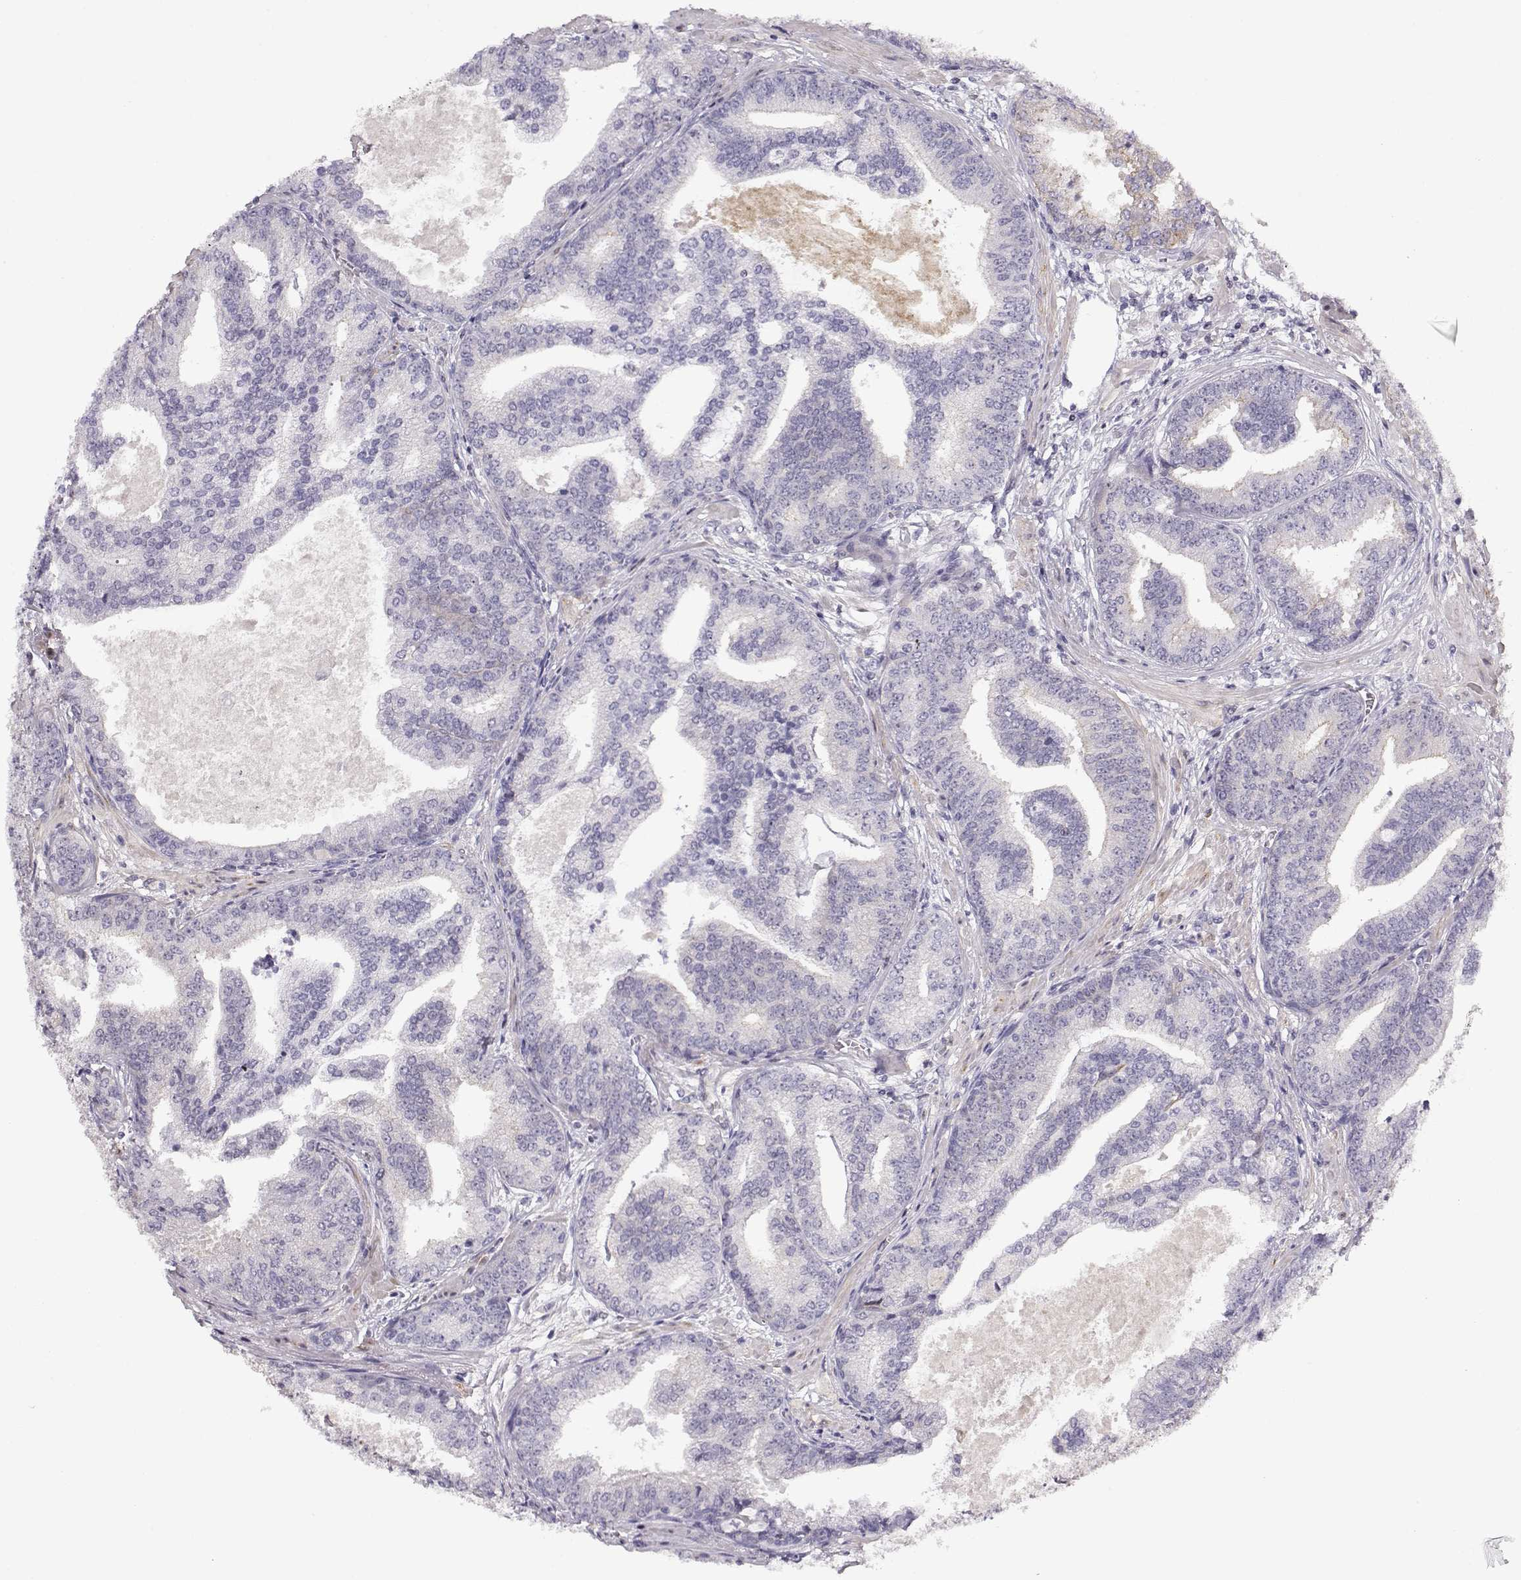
{"staining": {"intensity": "negative", "quantity": "none", "location": "none"}, "tissue": "prostate cancer", "cell_type": "Tumor cells", "image_type": "cancer", "snomed": [{"axis": "morphology", "description": "Adenocarcinoma, NOS"}, {"axis": "topography", "description": "Prostate"}], "caption": "Immunohistochemistry (IHC) histopathology image of adenocarcinoma (prostate) stained for a protein (brown), which exhibits no expression in tumor cells. The staining was performed using DAB to visualize the protein expression in brown, while the nuclei were stained in blue with hematoxylin (Magnification: 20x).", "gene": "CRX", "patient": {"sex": "male", "age": 64}}